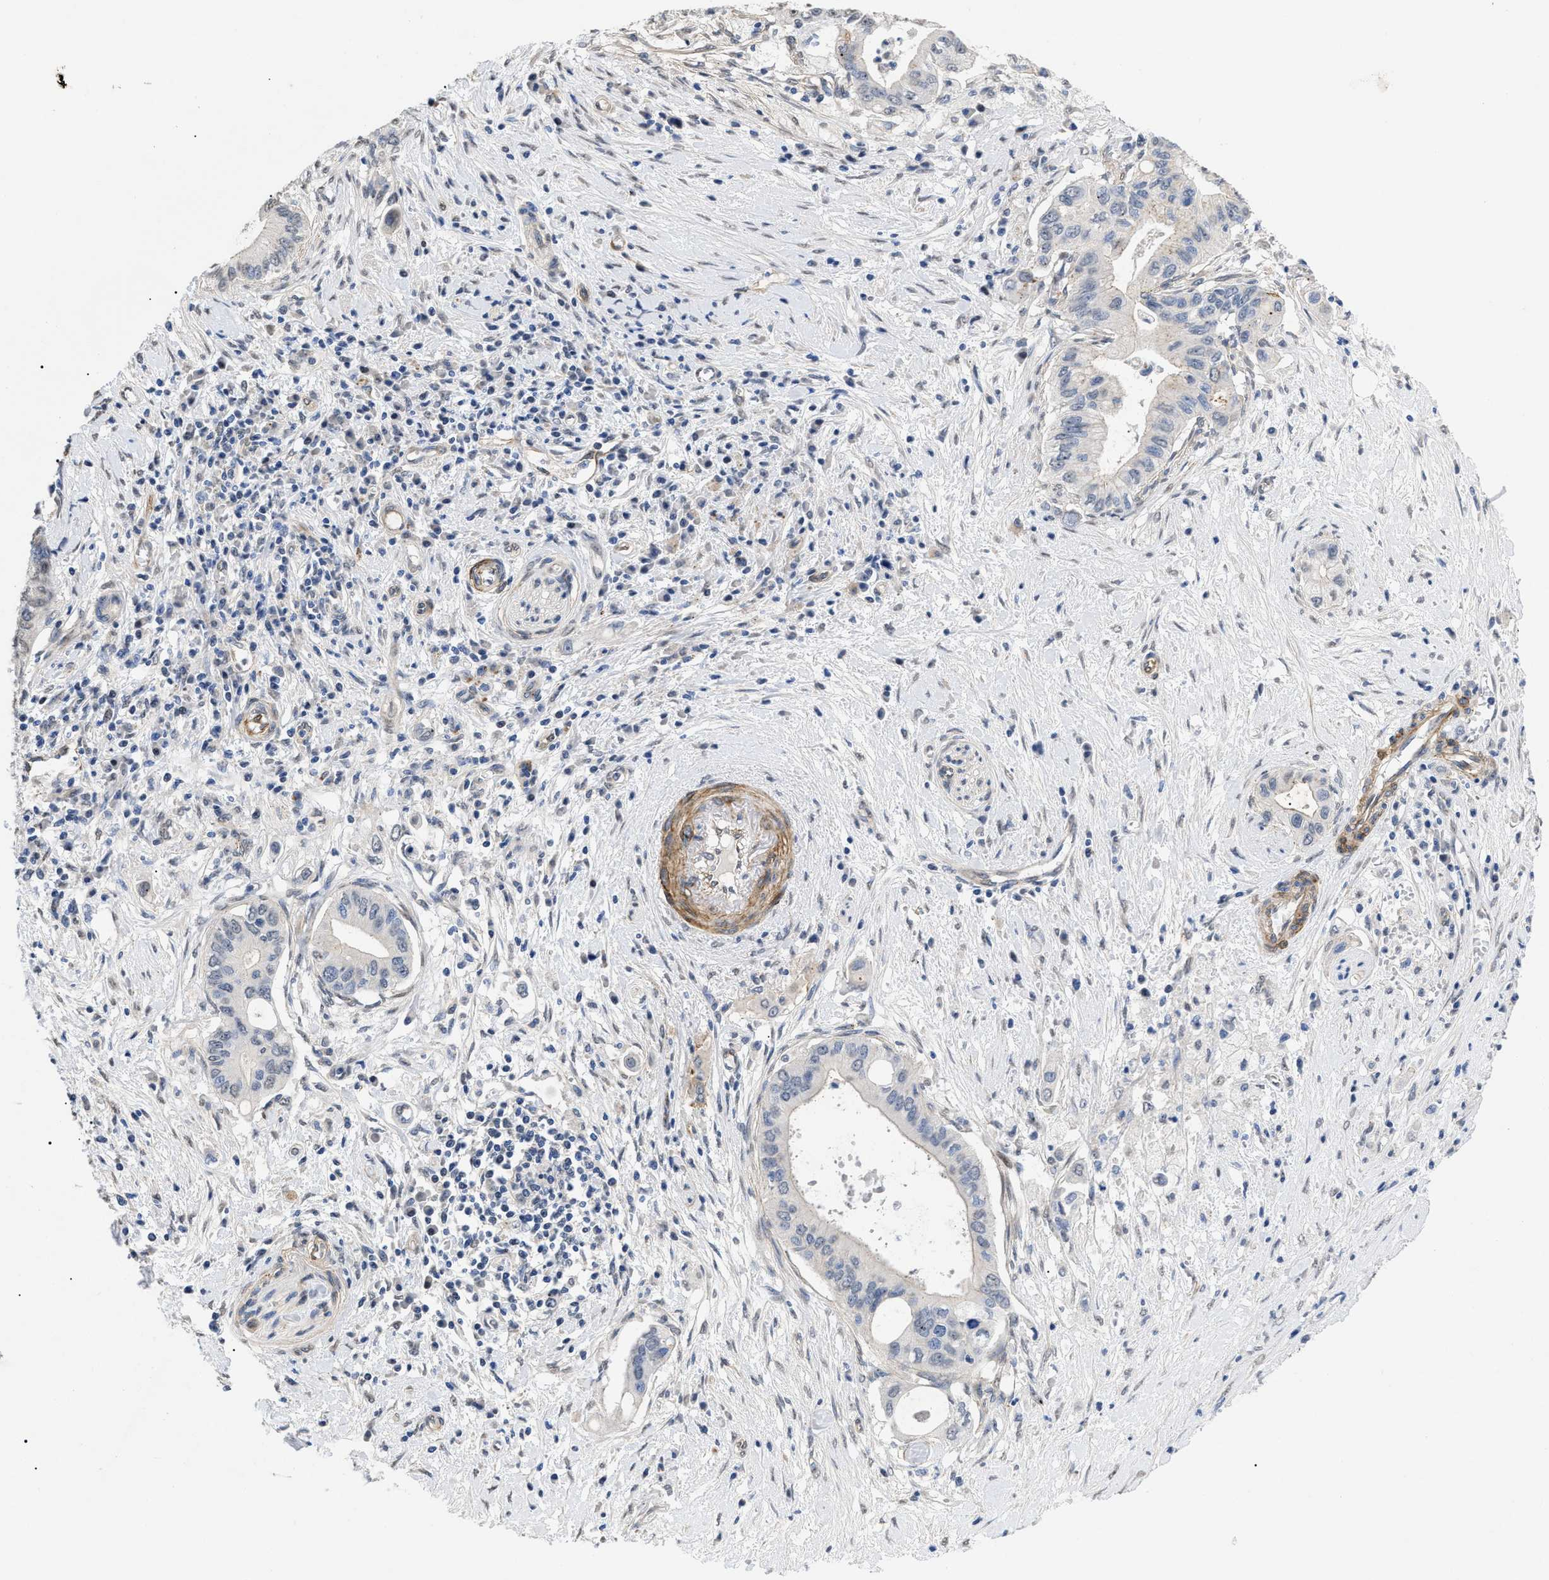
{"staining": {"intensity": "negative", "quantity": "none", "location": "none"}, "tissue": "pancreatic cancer", "cell_type": "Tumor cells", "image_type": "cancer", "snomed": [{"axis": "morphology", "description": "Adenocarcinoma, NOS"}, {"axis": "topography", "description": "Pancreas"}], "caption": "Pancreatic adenocarcinoma was stained to show a protein in brown. There is no significant staining in tumor cells.", "gene": "SFXN5", "patient": {"sex": "female", "age": 73}}